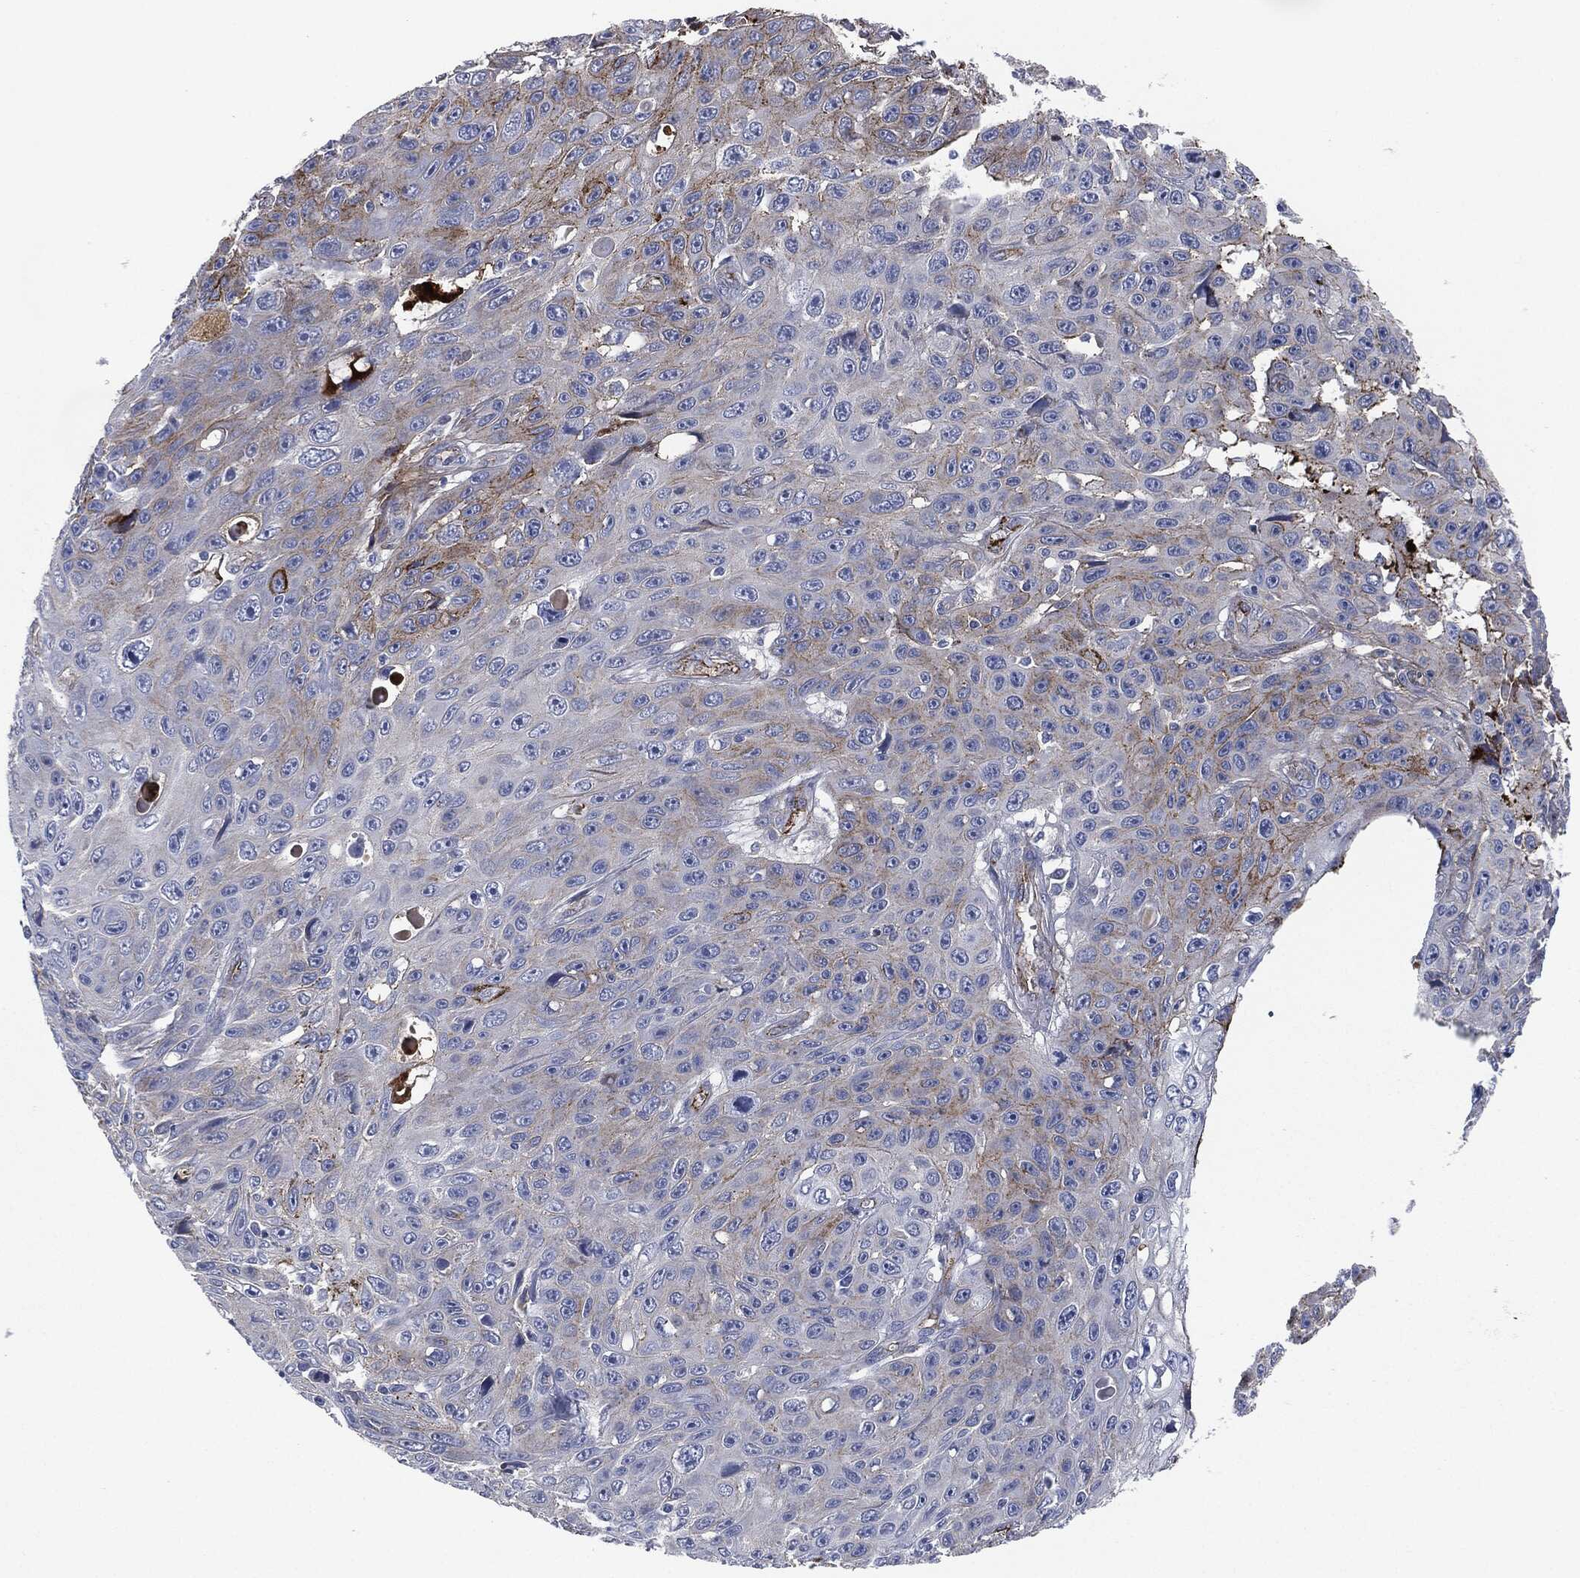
{"staining": {"intensity": "moderate", "quantity": "<25%", "location": "cytoplasmic/membranous"}, "tissue": "skin cancer", "cell_type": "Tumor cells", "image_type": "cancer", "snomed": [{"axis": "morphology", "description": "Squamous cell carcinoma, NOS"}, {"axis": "topography", "description": "Skin"}], "caption": "This micrograph demonstrates immunohistochemistry staining of human skin cancer, with low moderate cytoplasmic/membranous positivity in about <25% of tumor cells.", "gene": "APOB", "patient": {"sex": "male", "age": 82}}